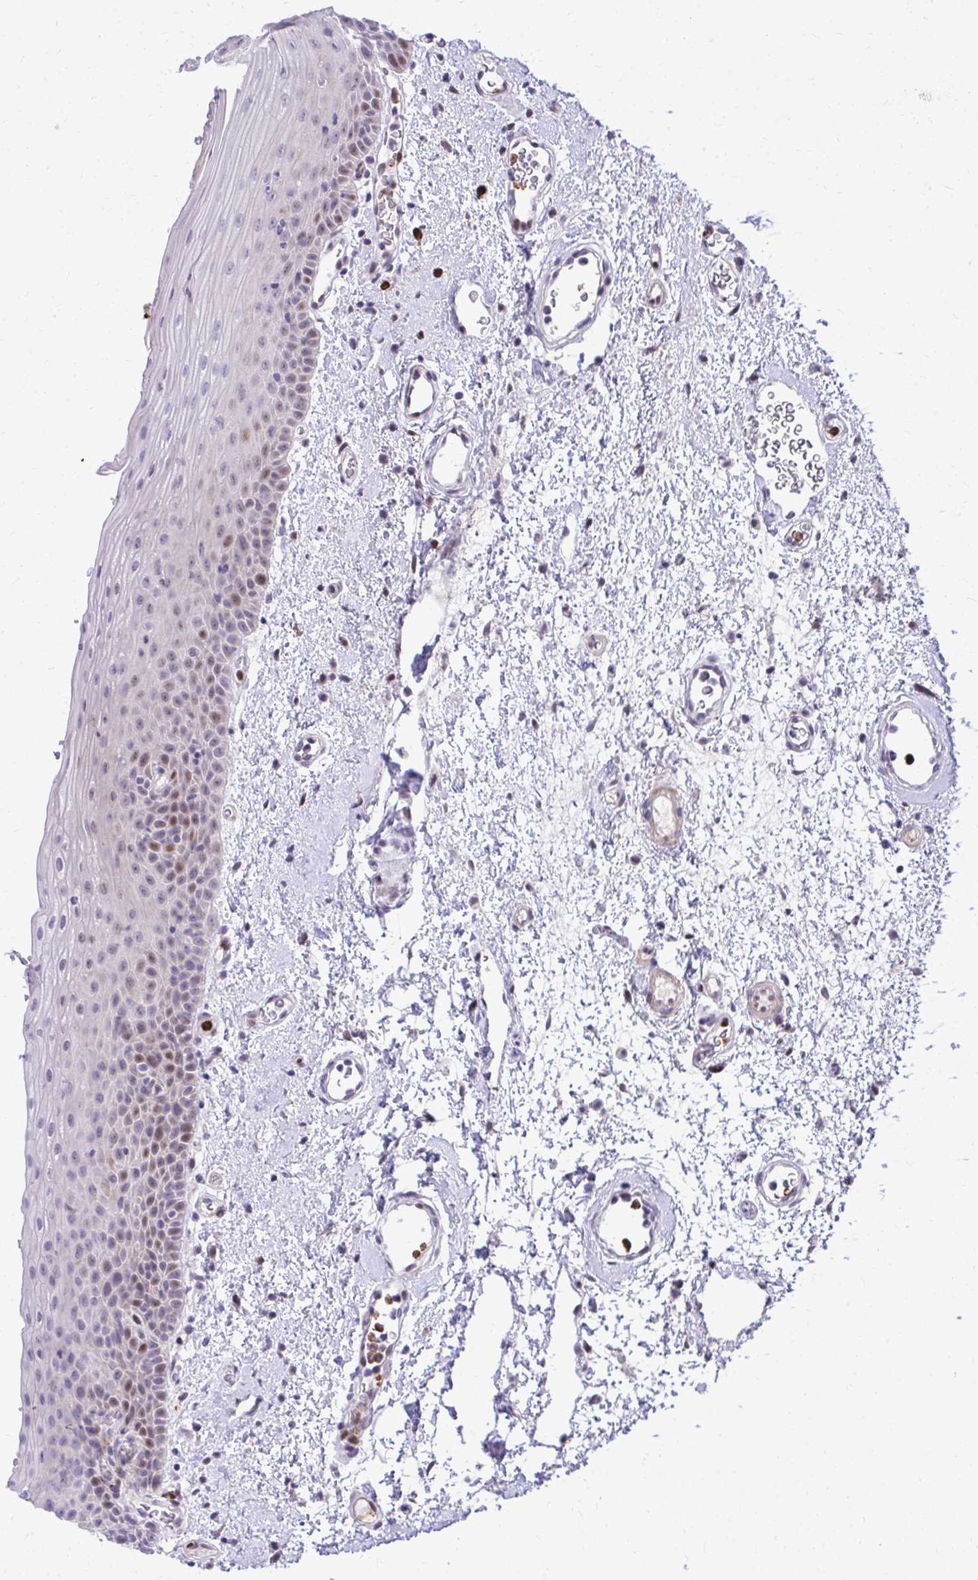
{"staining": {"intensity": "moderate", "quantity": "<25%", "location": "nuclear"}, "tissue": "oral mucosa", "cell_type": "Squamous epithelial cells", "image_type": "normal", "snomed": [{"axis": "morphology", "description": "Normal tissue, NOS"}, {"axis": "topography", "description": "Oral tissue"}, {"axis": "topography", "description": "Head-Neck"}], "caption": "This is an image of immunohistochemistry staining of normal oral mucosa, which shows moderate positivity in the nuclear of squamous epithelial cells.", "gene": "DLX4", "patient": {"sex": "female", "age": 55}}